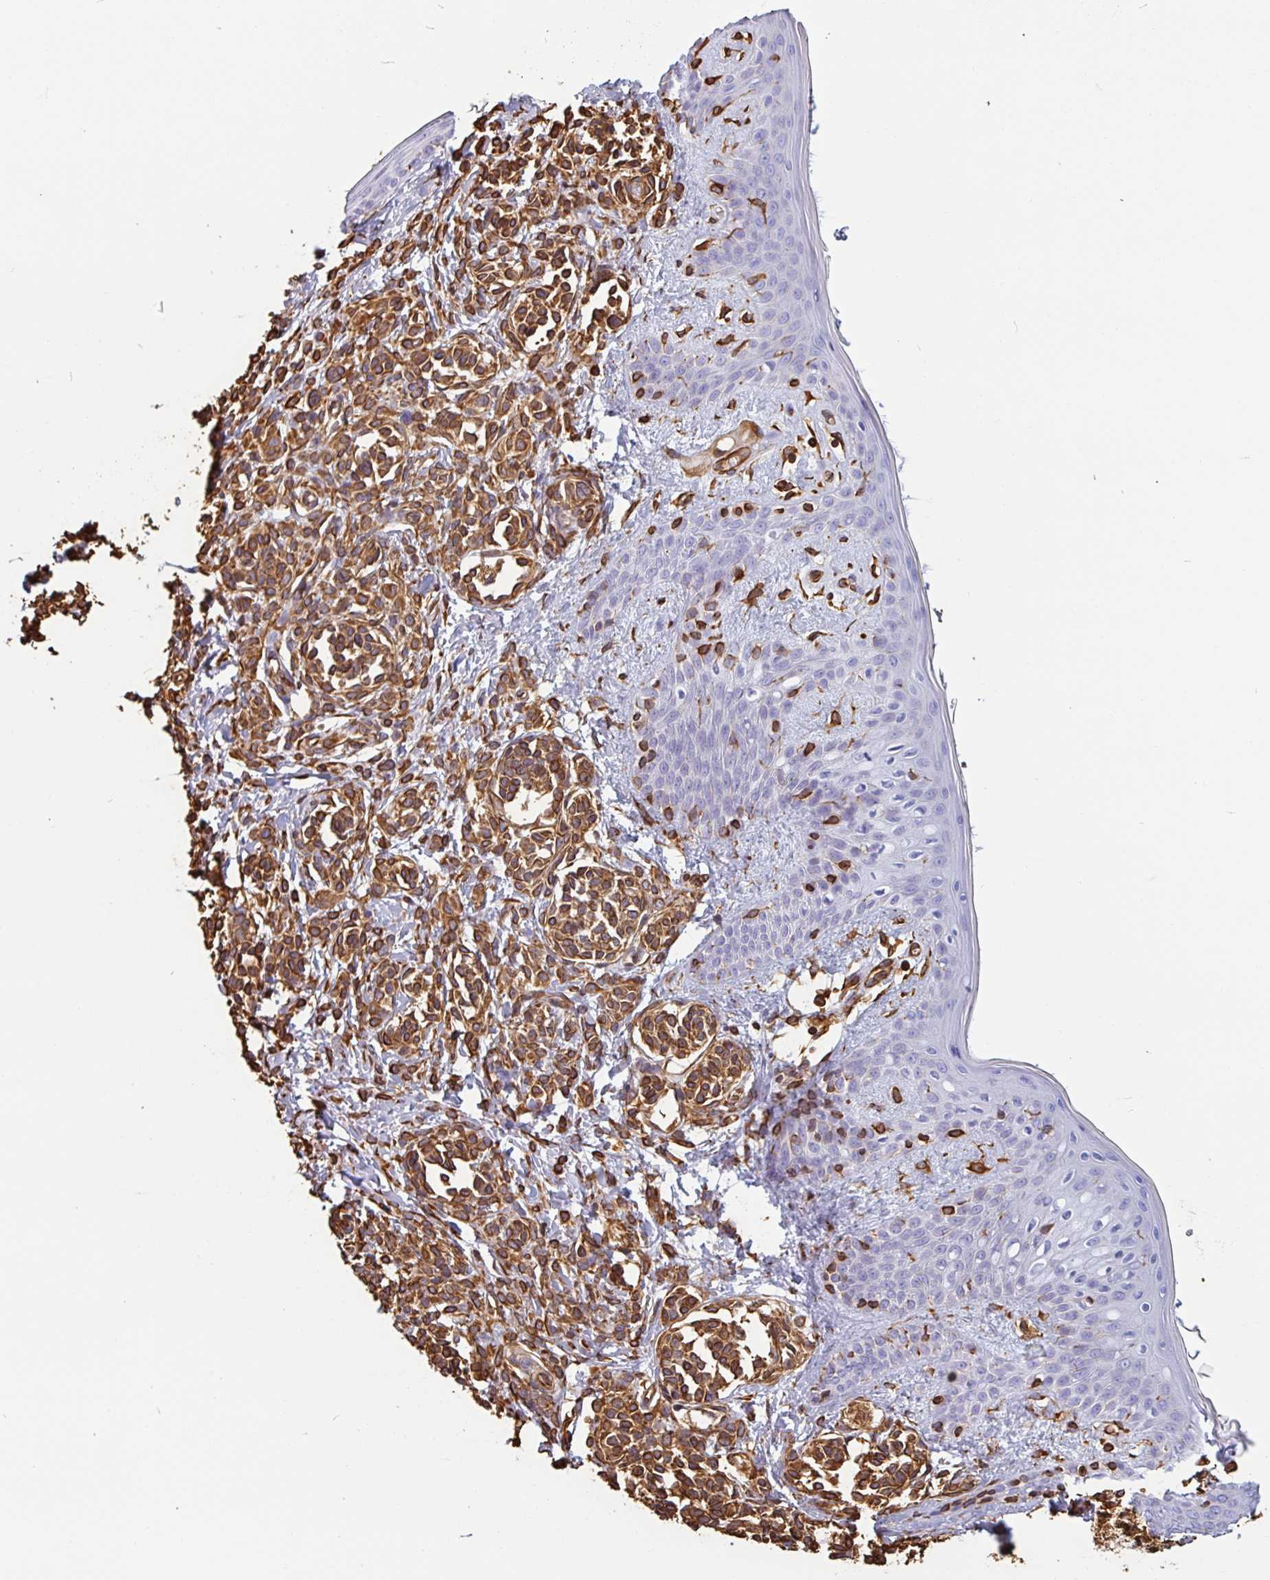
{"staining": {"intensity": "strong", "quantity": ">75%", "location": "cytoplasmic/membranous"}, "tissue": "skin", "cell_type": "Fibroblasts", "image_type": "normal", "snomed": [{"axis": "morphology", "description": "Normal tissue, NOS"}, {"axis": "topography", "description": "Skin"}], "caption": "A histopathology image of human skin stained for a protein reveals strong cytoplasmic/membranous brown staining in fibroblasts.", "gene": "PPFIA1", "patient": {"sex": "male", "age": 16}}